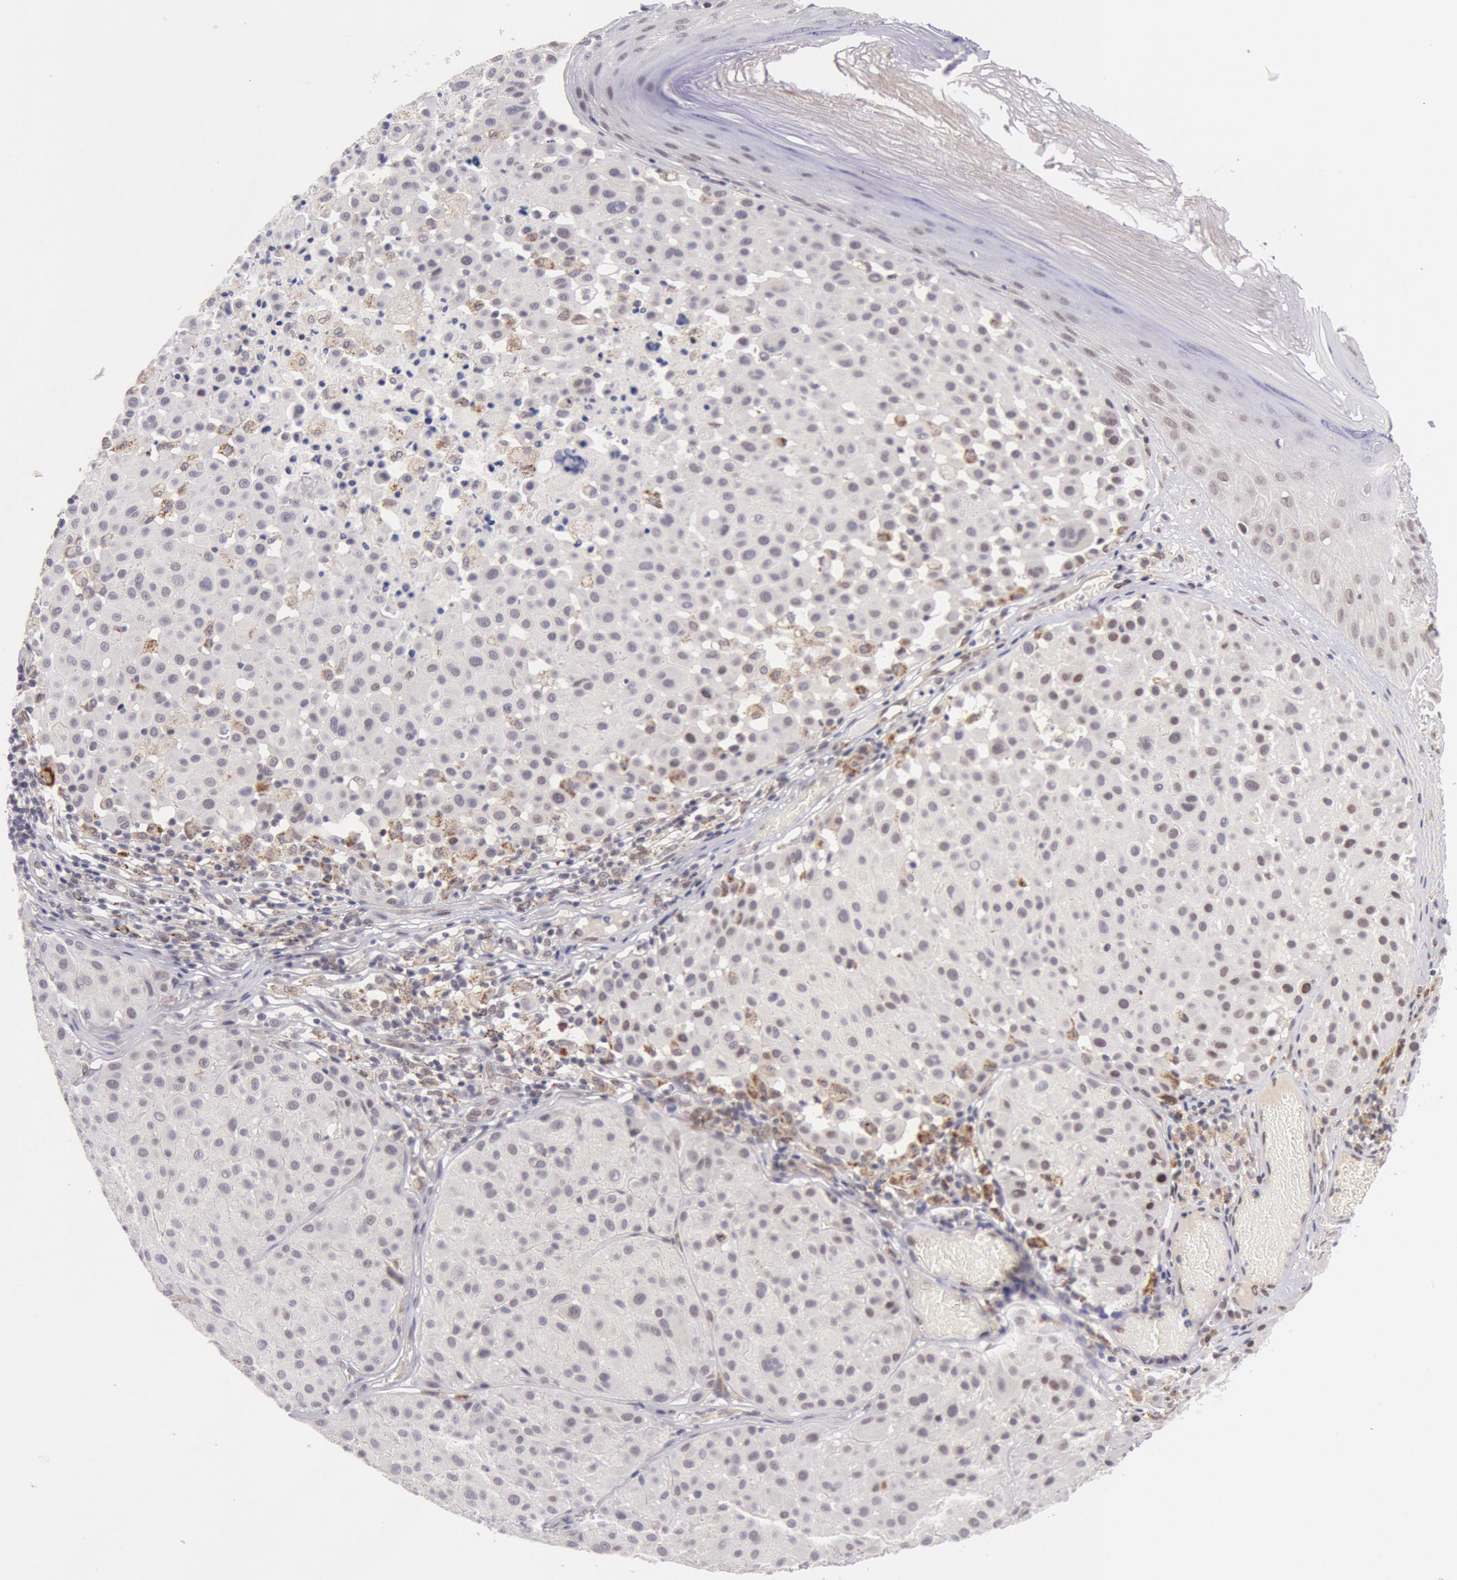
{"staining": {"intensity": "negative", "quantity": "none", "location": "none"}, "tissue": "melanoma", "cell_type": "Tumor cells", "image_type": "cancer", "snomed": [{"axis": "morphology", "description": "Malignant melanoma, NOS"}, {"axis": "topography", "description": "Skin"}], "caption": "Melanoma was stained to show a protein in brown. There is no significant staining in tumor cells.", "gene": "CDKN2B", "patient": {"sex": "male", "age": 36}}